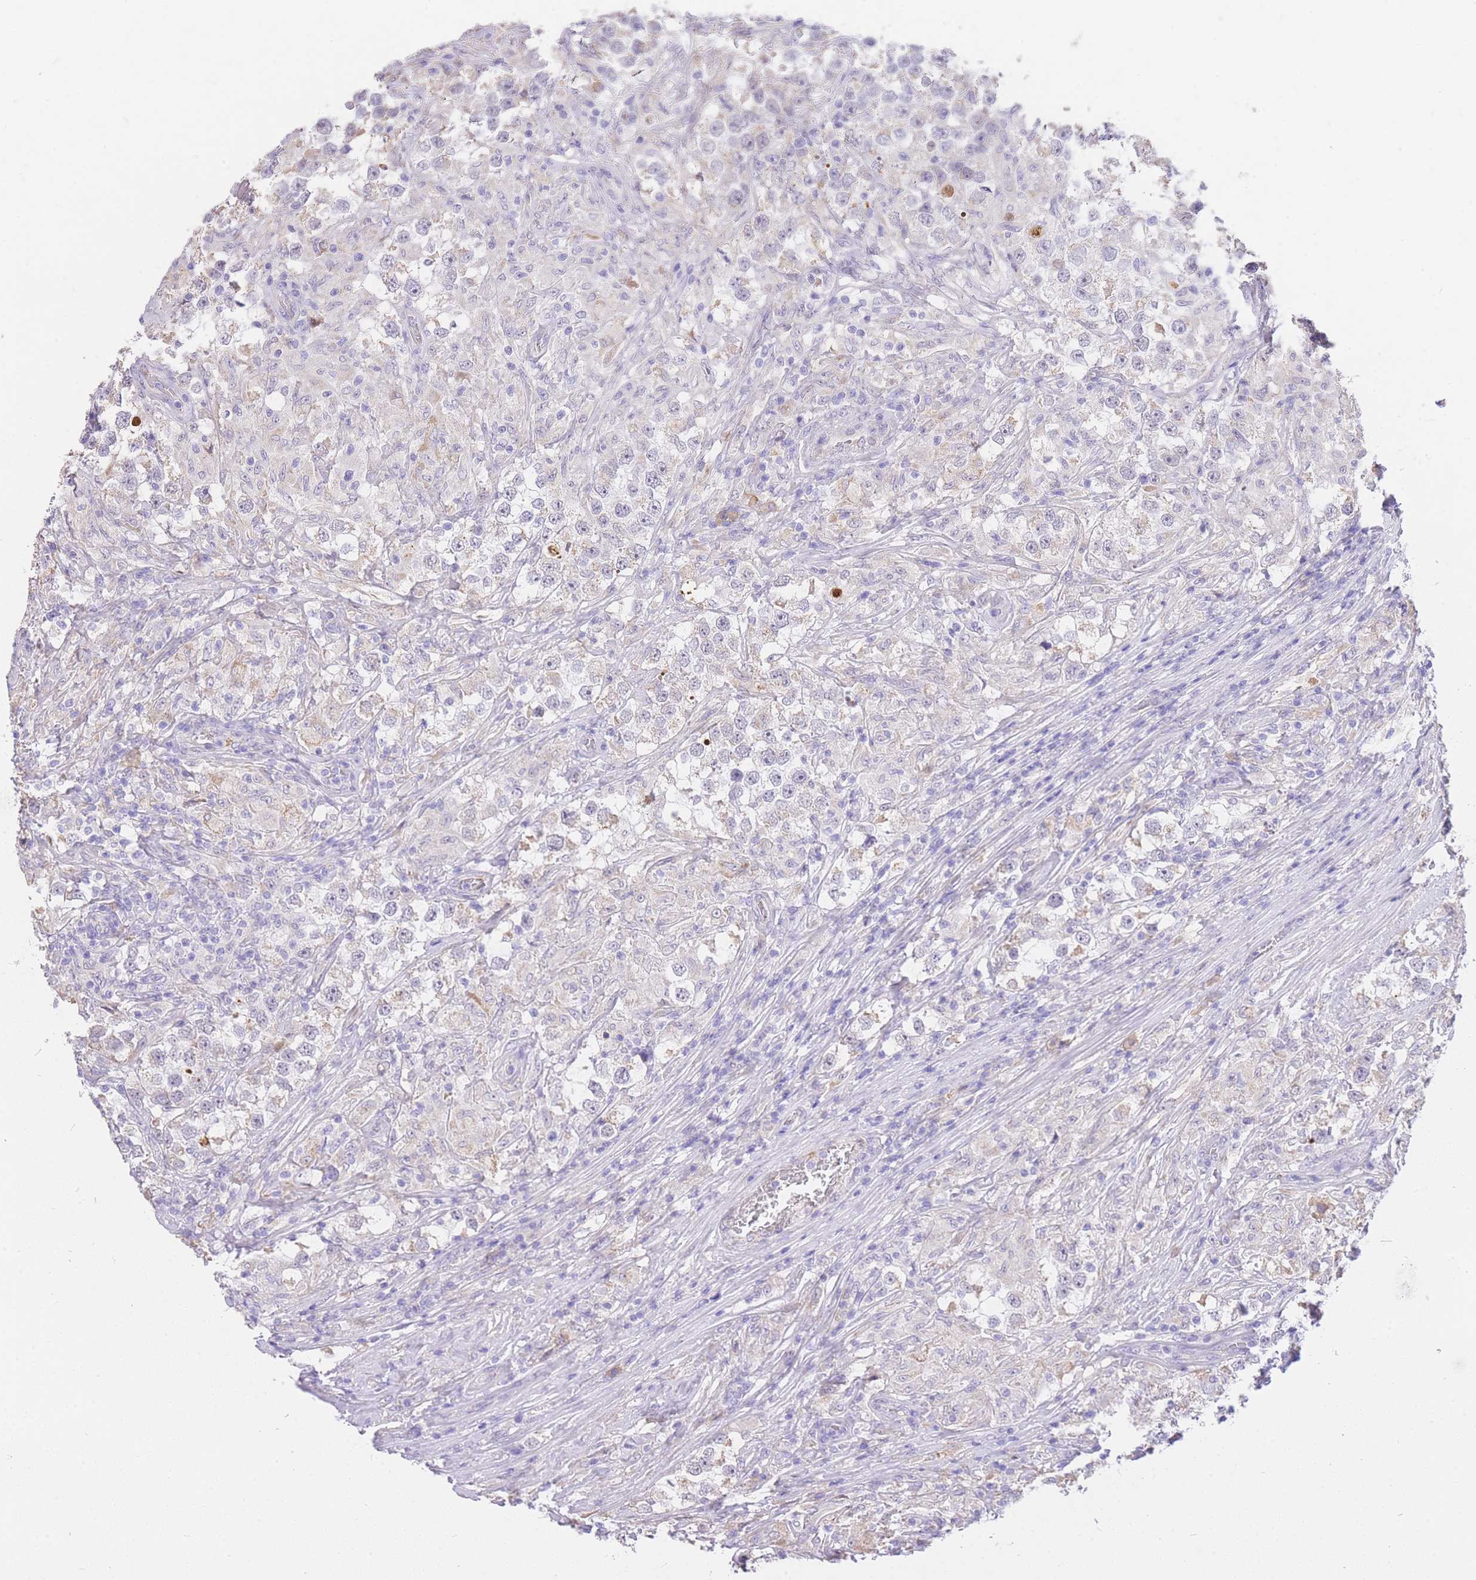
{"staining": {"intensity": "negative", "quantity": "none", "location": "none"}, "tissue": "testis cancer", "cell_type": "Tumor cells", "image_type": "cancer", "snomed": [{"axis": "morphology", "description": "Seminoma, NOS"}, {"axis": "topography", "description": "Testis"}], "caption": "This photomicrograph is of testis cancer (seminoma) stained with immunohistochemistry to label a protein in brown with the nuclei are counter-stained blue. There is no expression in tumor cells.", "gene": "C2orf88", "patient": {"sex": "male", "age": 46}}